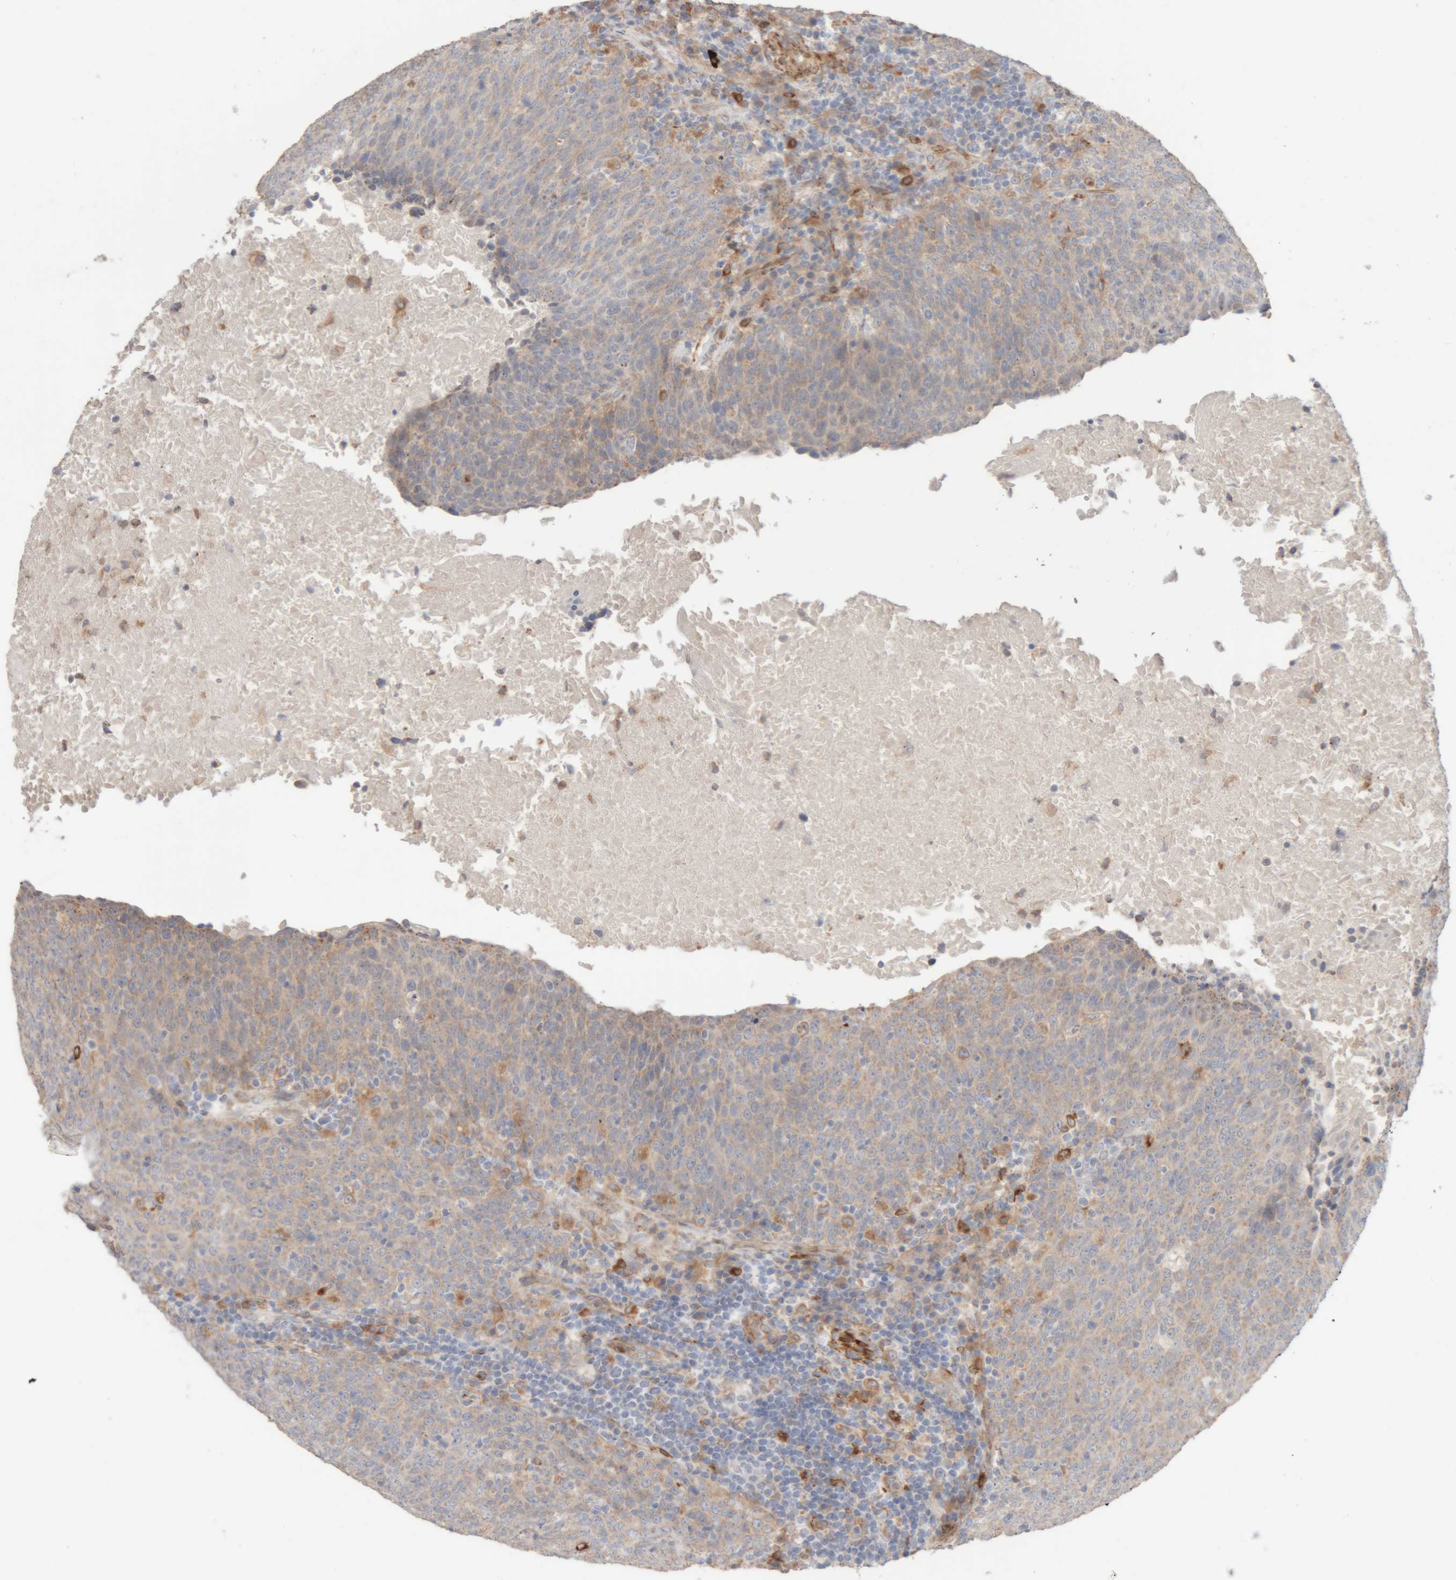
{"staining": {"intensity": "weak", "quantity": "25%-75%", "location": "cytoplasmic/membranous"}, "tissue": "head and neck cancer", "cell_type": "Tumor cells", "image_type": "cancer", "snomed": [{"axis": "morphology", "description": "Squamous cell carcinoma, NOS"}, {"axis": "morphology", "description": "Squamous cell carcinoma, metastatic, NOS"}, {"axis": "topography", "description": "Lymph node"}, {"axis": "topography", "description": "Head-Neck"}], "caption": "Immunohistochemical staining of head and neck squamous cell carcinoma reveals weak cytoplasmic/membranous protein expression in about 25%-75% of tumor cells.", "gene": "RAB32", "patient": {"sex": "male", "age": 62}}